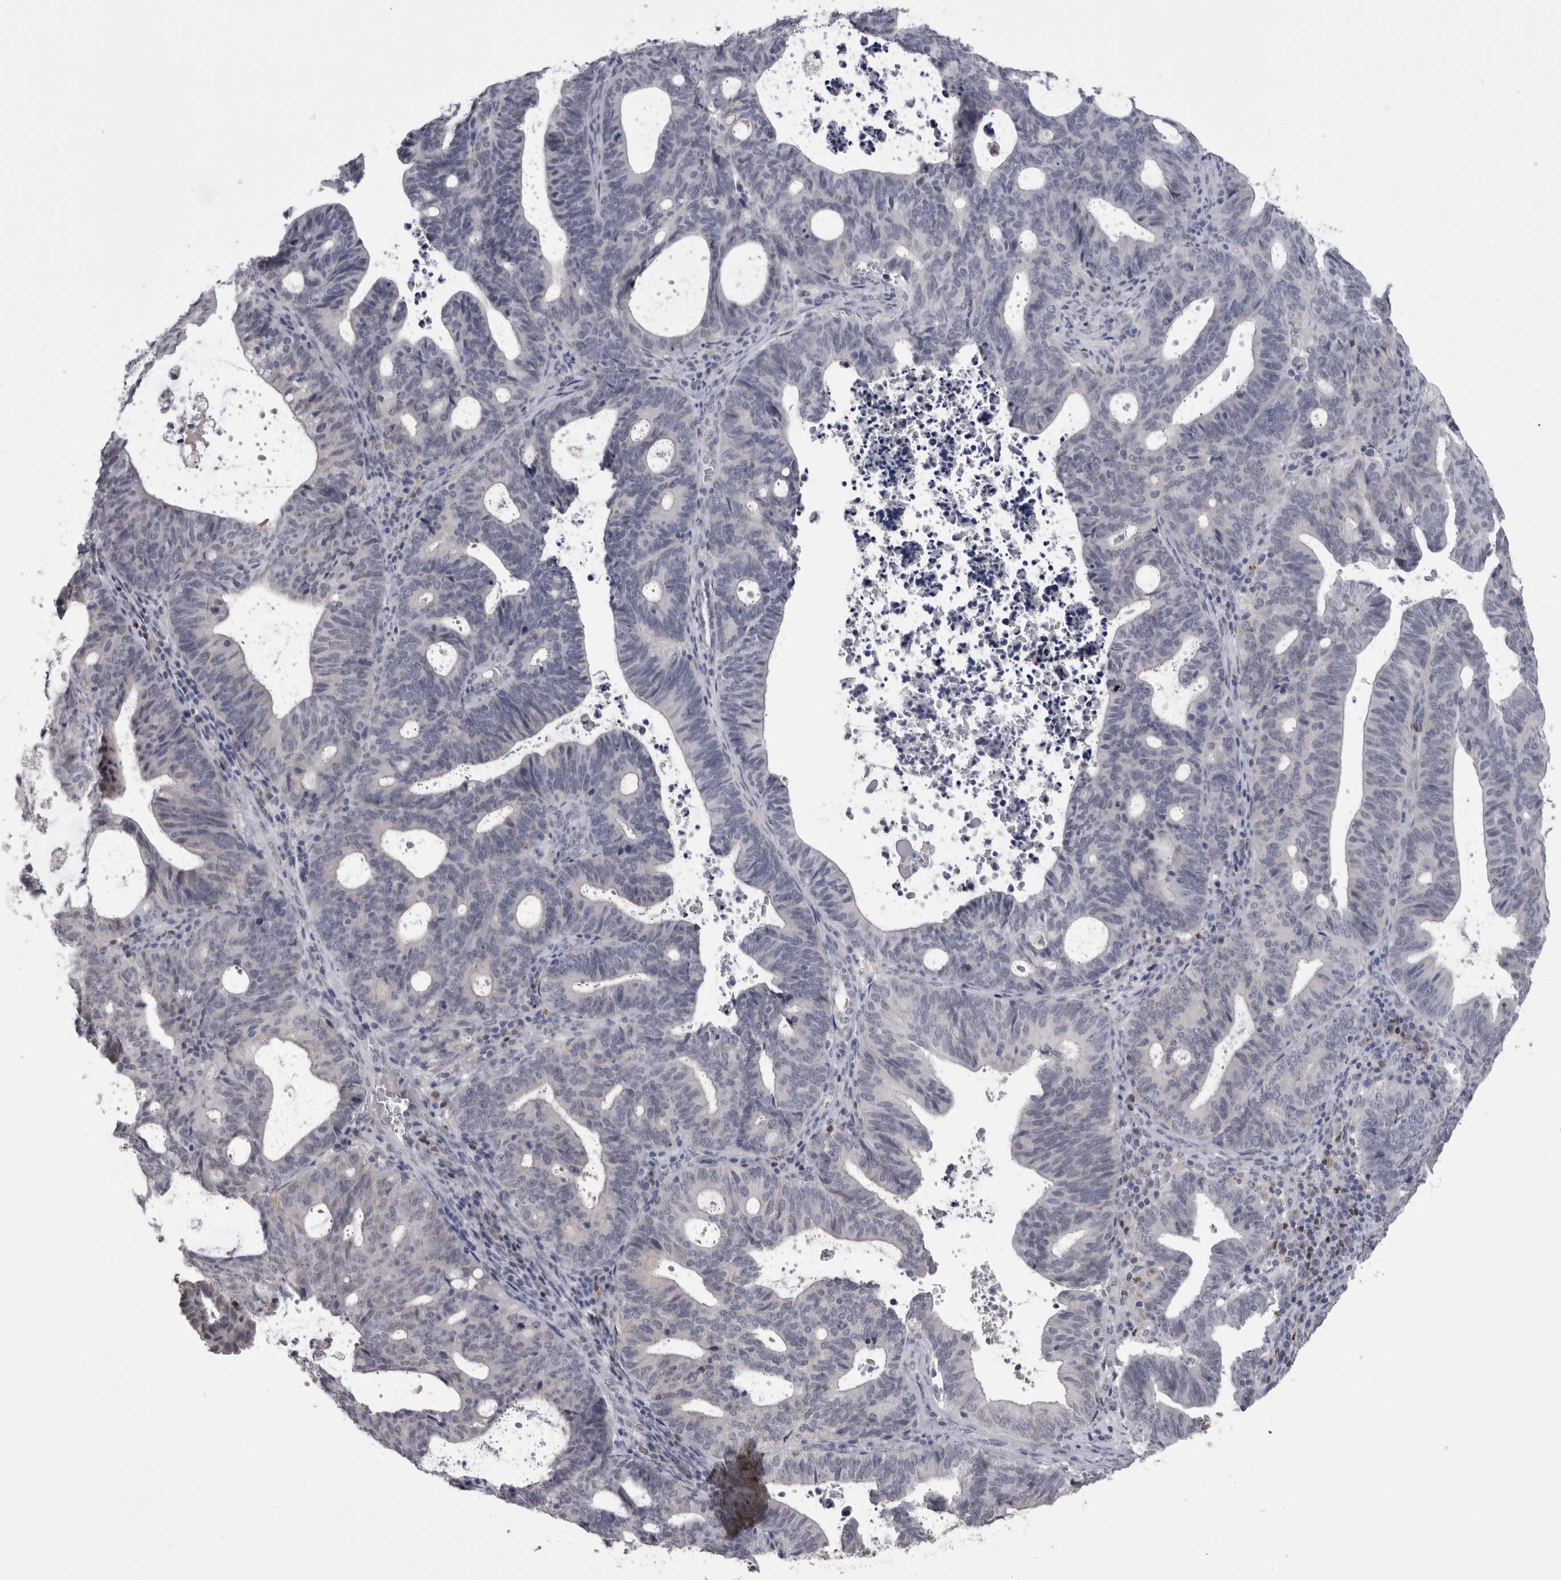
{"staining": {"intensity": "negative", "quantity": "none", "location": "none"}, "tissue": "endometrial cancer", "cell_type": "Tumor cells", "image_type": "cancer", "snomed": [{"axis": "morphology", "description": "Adenocarcinoma, NOS"}, {"axis": "topography", "description": "Uterus"}], "caption": "Endometrial cancer was stained to show a protein in brown. There is no significant positivity in tumor cells. (DAB (3,3'-diaminobenzidine) IHC, high magnification).", "gene": "PAX5", "patient": {"sex": "female", "age": 83}}